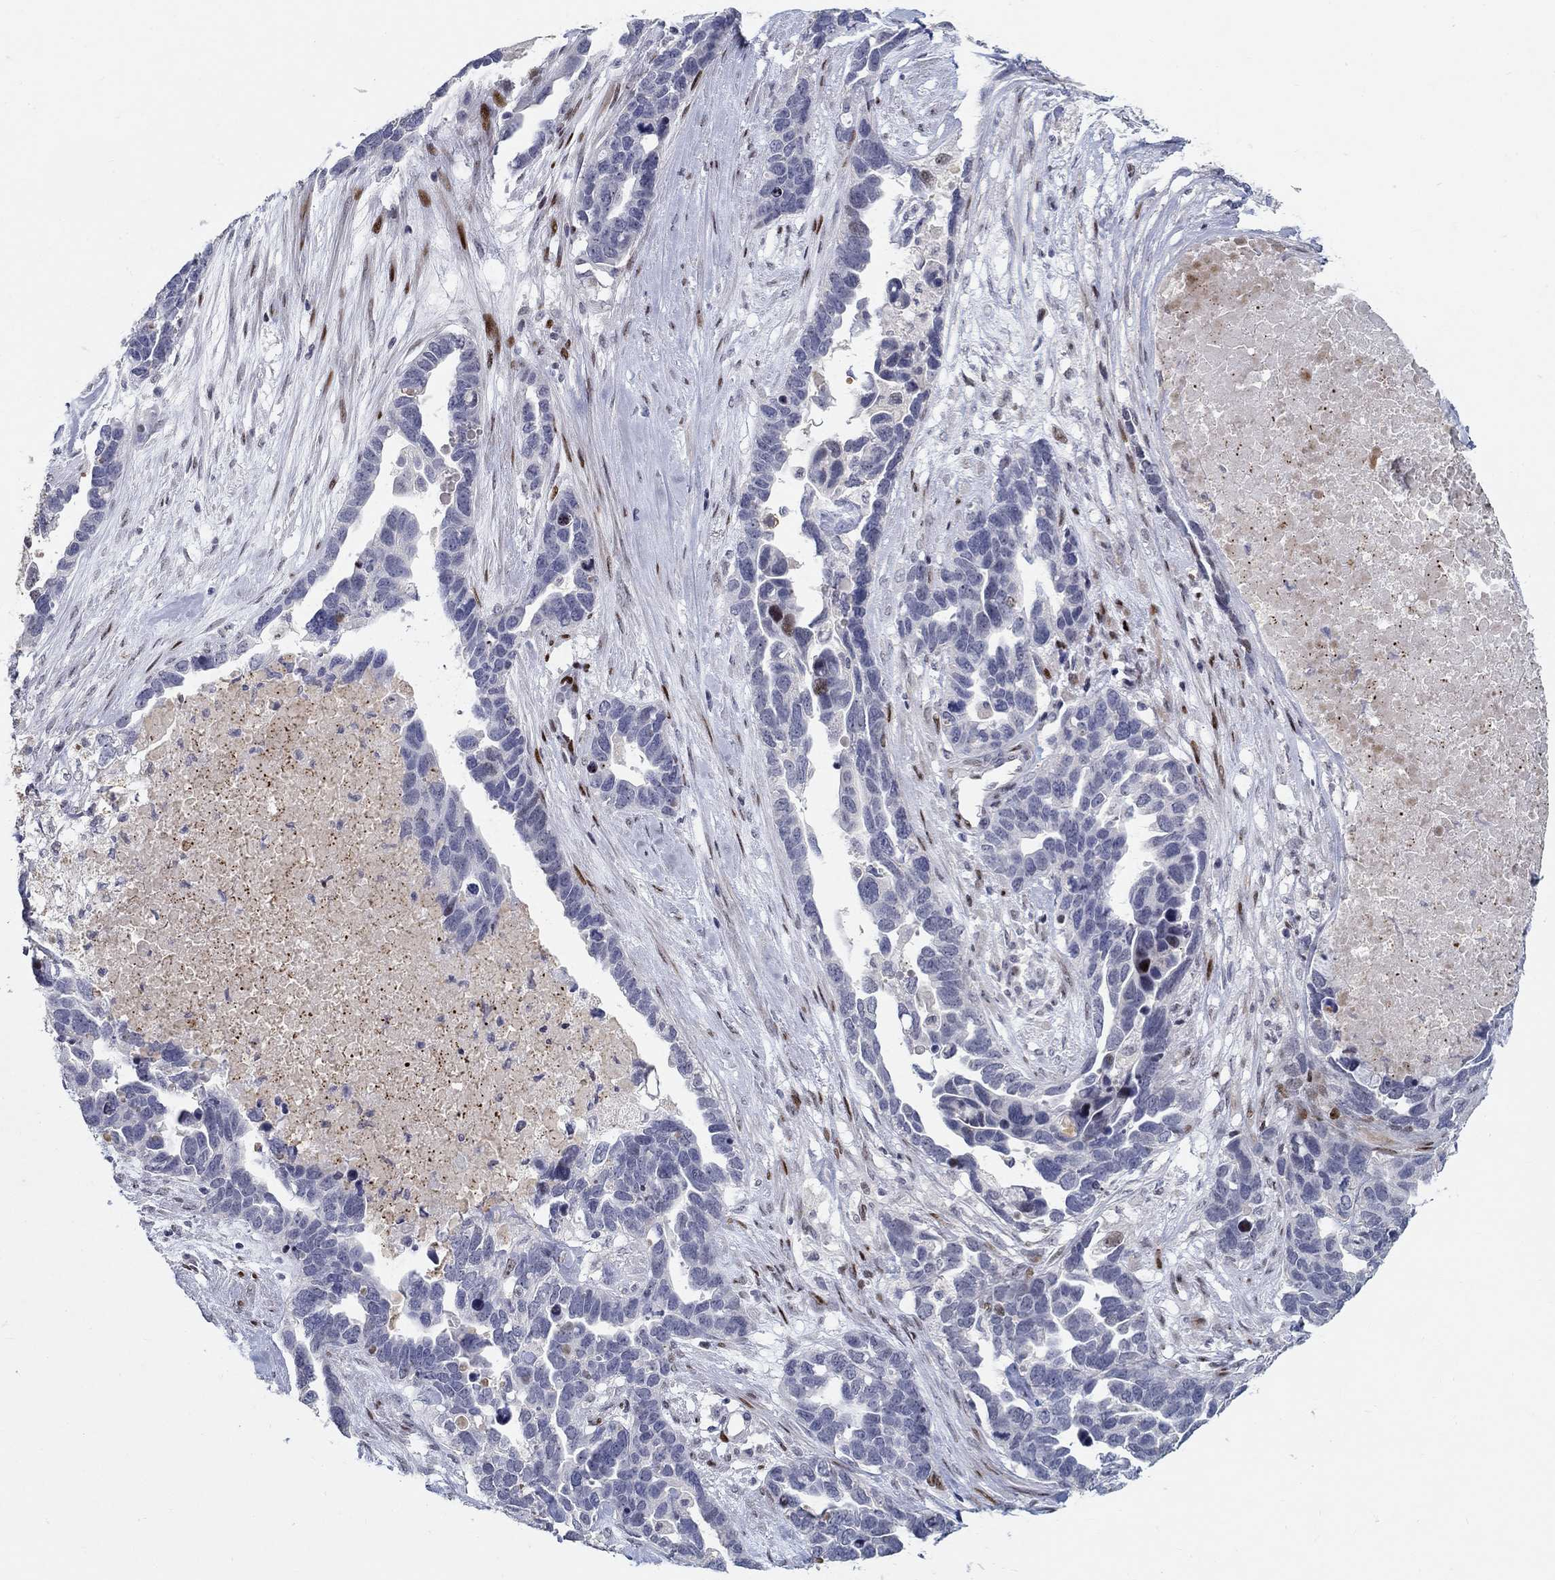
{"staining": {"intensity": "negative", "quantity": "none", "location": "none"}, "tissue": "ovarian cancer", "cell_type": "Tumor cells", "image_type": "cancer", "snomed": [{"axis": "morphology", "description": "Cystadenocarcinoma, serous, NOS"}, {"axis": "topography", "description": "Ovary"}], "caption": "Tumor cells are negative for brown protein staining in ovarian cancer.", "gene": "RAPGEF5", "patient": {"sex": "female", "age": 54}}